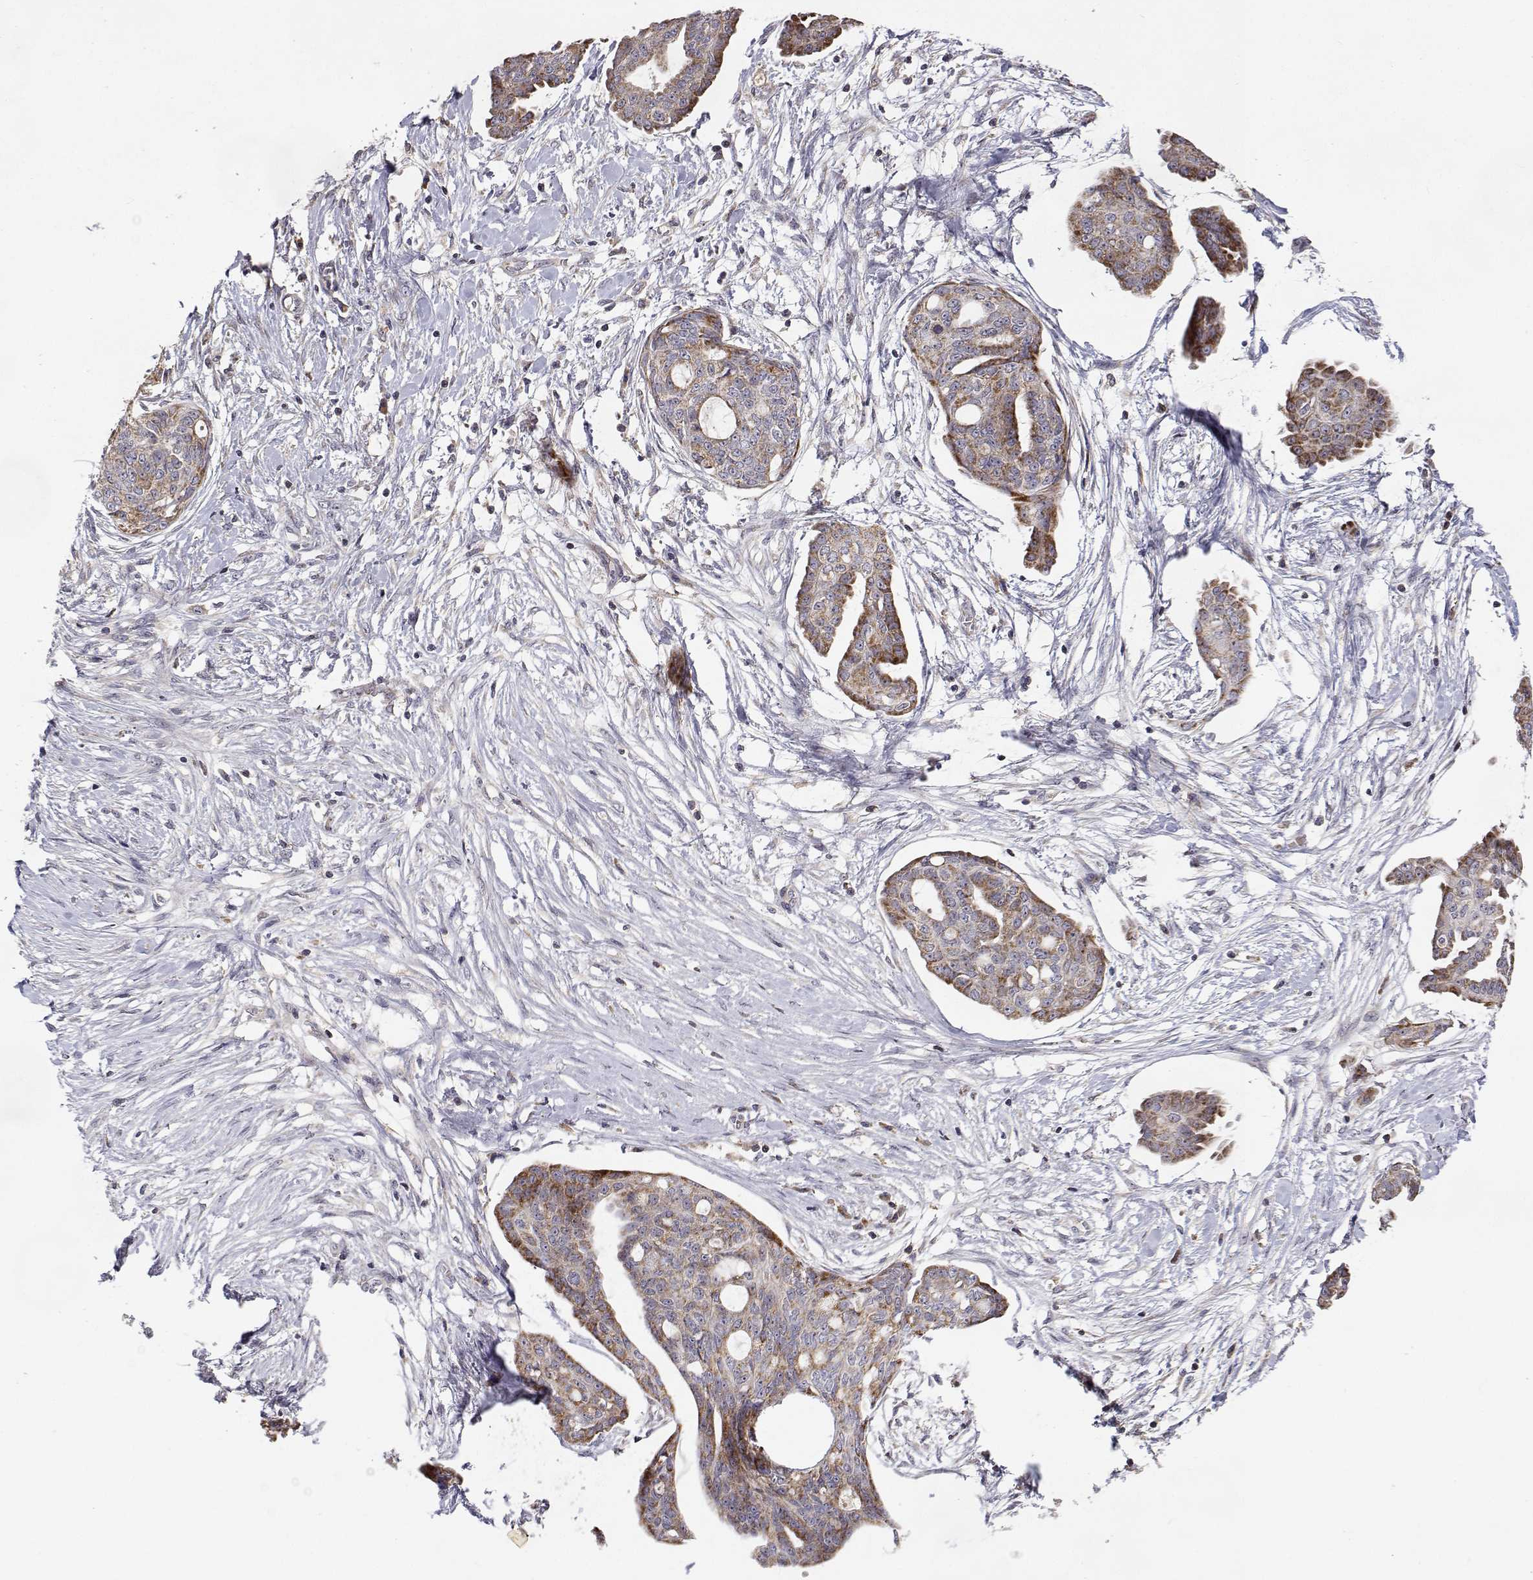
{"staining": {"intensity": "weak", "quantity": ">75%", "location": "cytoplasmic/membranous"}, "tissue": "ovarian cancer", "cell_type": "Tumor cells", "image_type": "cancer", "snomed": [{"axis": "morphology", "description": "Cystadenocarcinoma, serous, NOS"}, {"axis": "topography", "description": "Ovary"}], "caption": "This image reveals ovarian cancer stained with immunohistochemistry (IHC) to label a protein in brown. The cytoplasmic/membranous of tumor cells show weak positivity for the protein. Nuclei are counter-stained blue.", "gene": "MRPL3", "patient": {"sex": "female", "age": 71}}